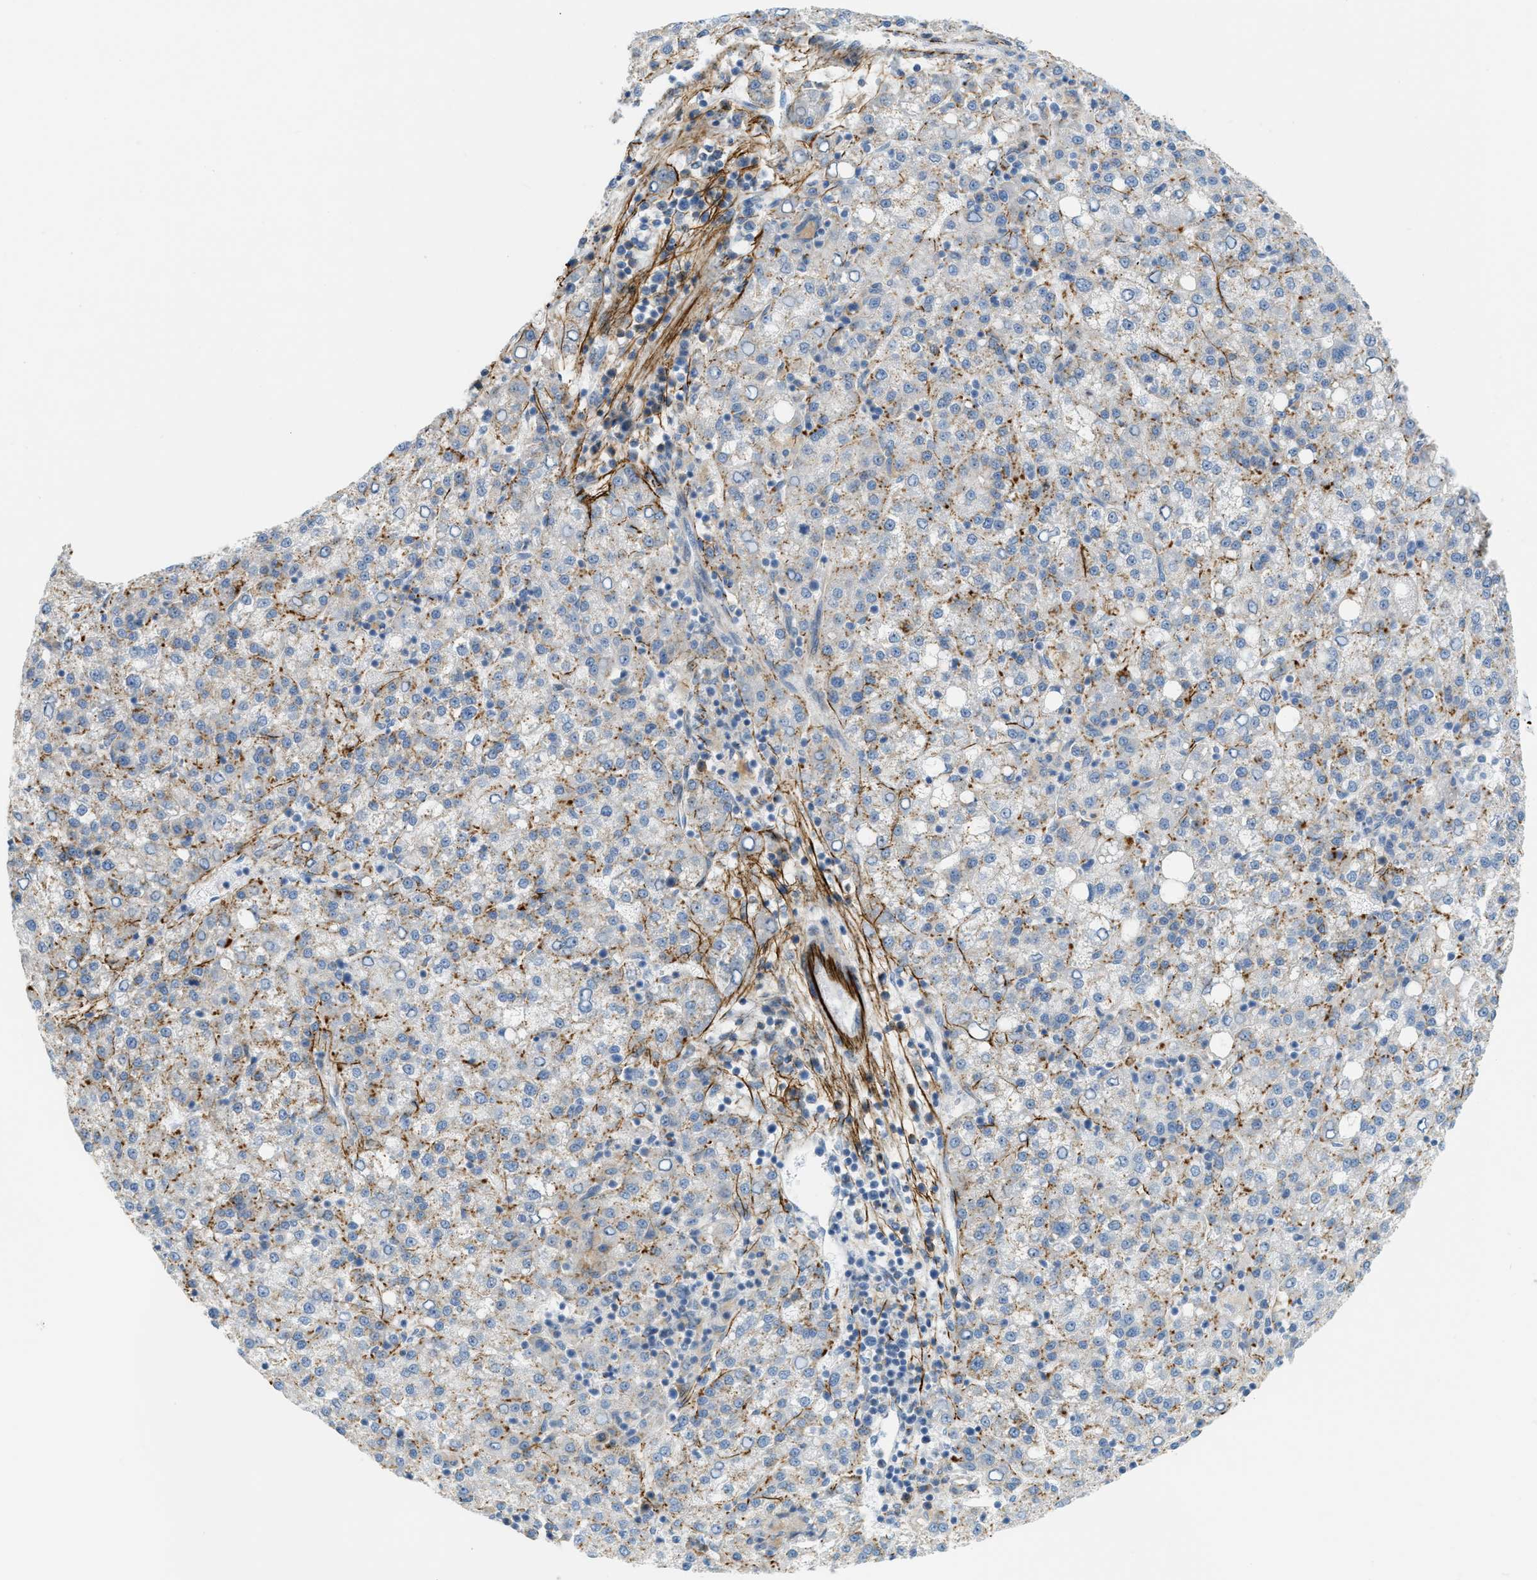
{"staining": {"intensity": "weak", "quantity": "25%-75%", "location": "cytoplasmic/membranous"}, "tissue": "liver cancer", "cell_type": "Tumor cells", "image_type": "cancer", "snomed": [{"axis": "morphology", "description": "Carcinoma, Hepatocellular, NOS"}, {"axis": "topography", "description": "Liver"}], "caption": "Liver cancer (hepatocellular carcinoma) was stained to show a protein in brown. There is low levels of weak cytoplasmic/membranous positivity in about 25%-75% of tumor cells. The staining was performed using DAB (3,3'-diaminobenzidine) to visualize the protein expression in brown, while the nuclei were stained in blue with hematoxylin (Magnification: 20x).", "gene": "LMBRD1", "patient": {"sex": "female", "age": 58}}